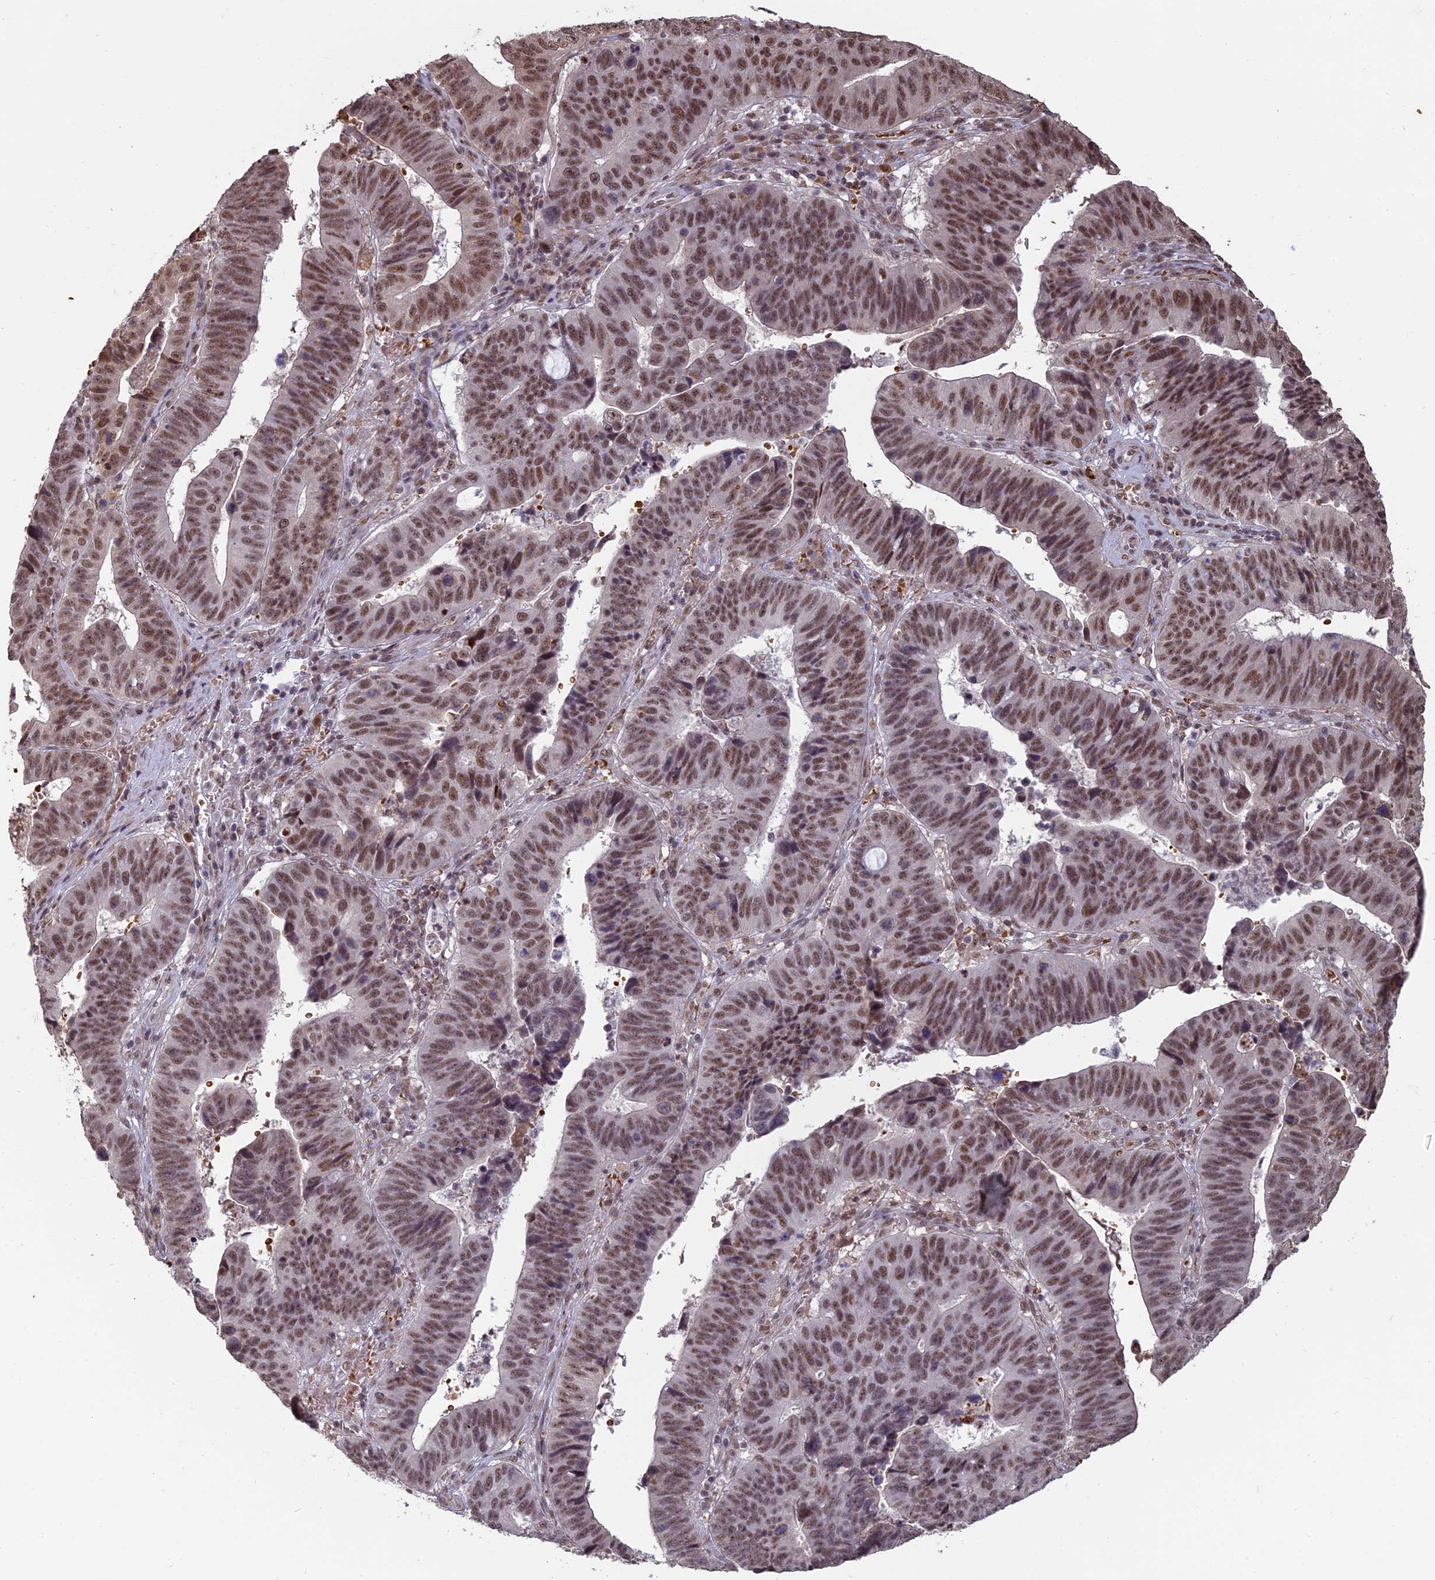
{"staining": {"intensity": "moderate", "quantity": ">75%", "location": "nuclear"}, "tissue": "stomach cancer", "cell_type": "Tumor cells", "image_type": "cancer", "snomed": [{"axis": "morphology", "description": "Adenocarcinoma, NOS"}, {"axis": "topography", "description": "Stomach"}], "caption": "Immunohistochemical staining of human stomach cancer reveals medium levels of moderate nuclear protein positivity in about >75% of tumor cells.", "gene": "MFAP1", "patient": {"sex": "male", "age": 59}}